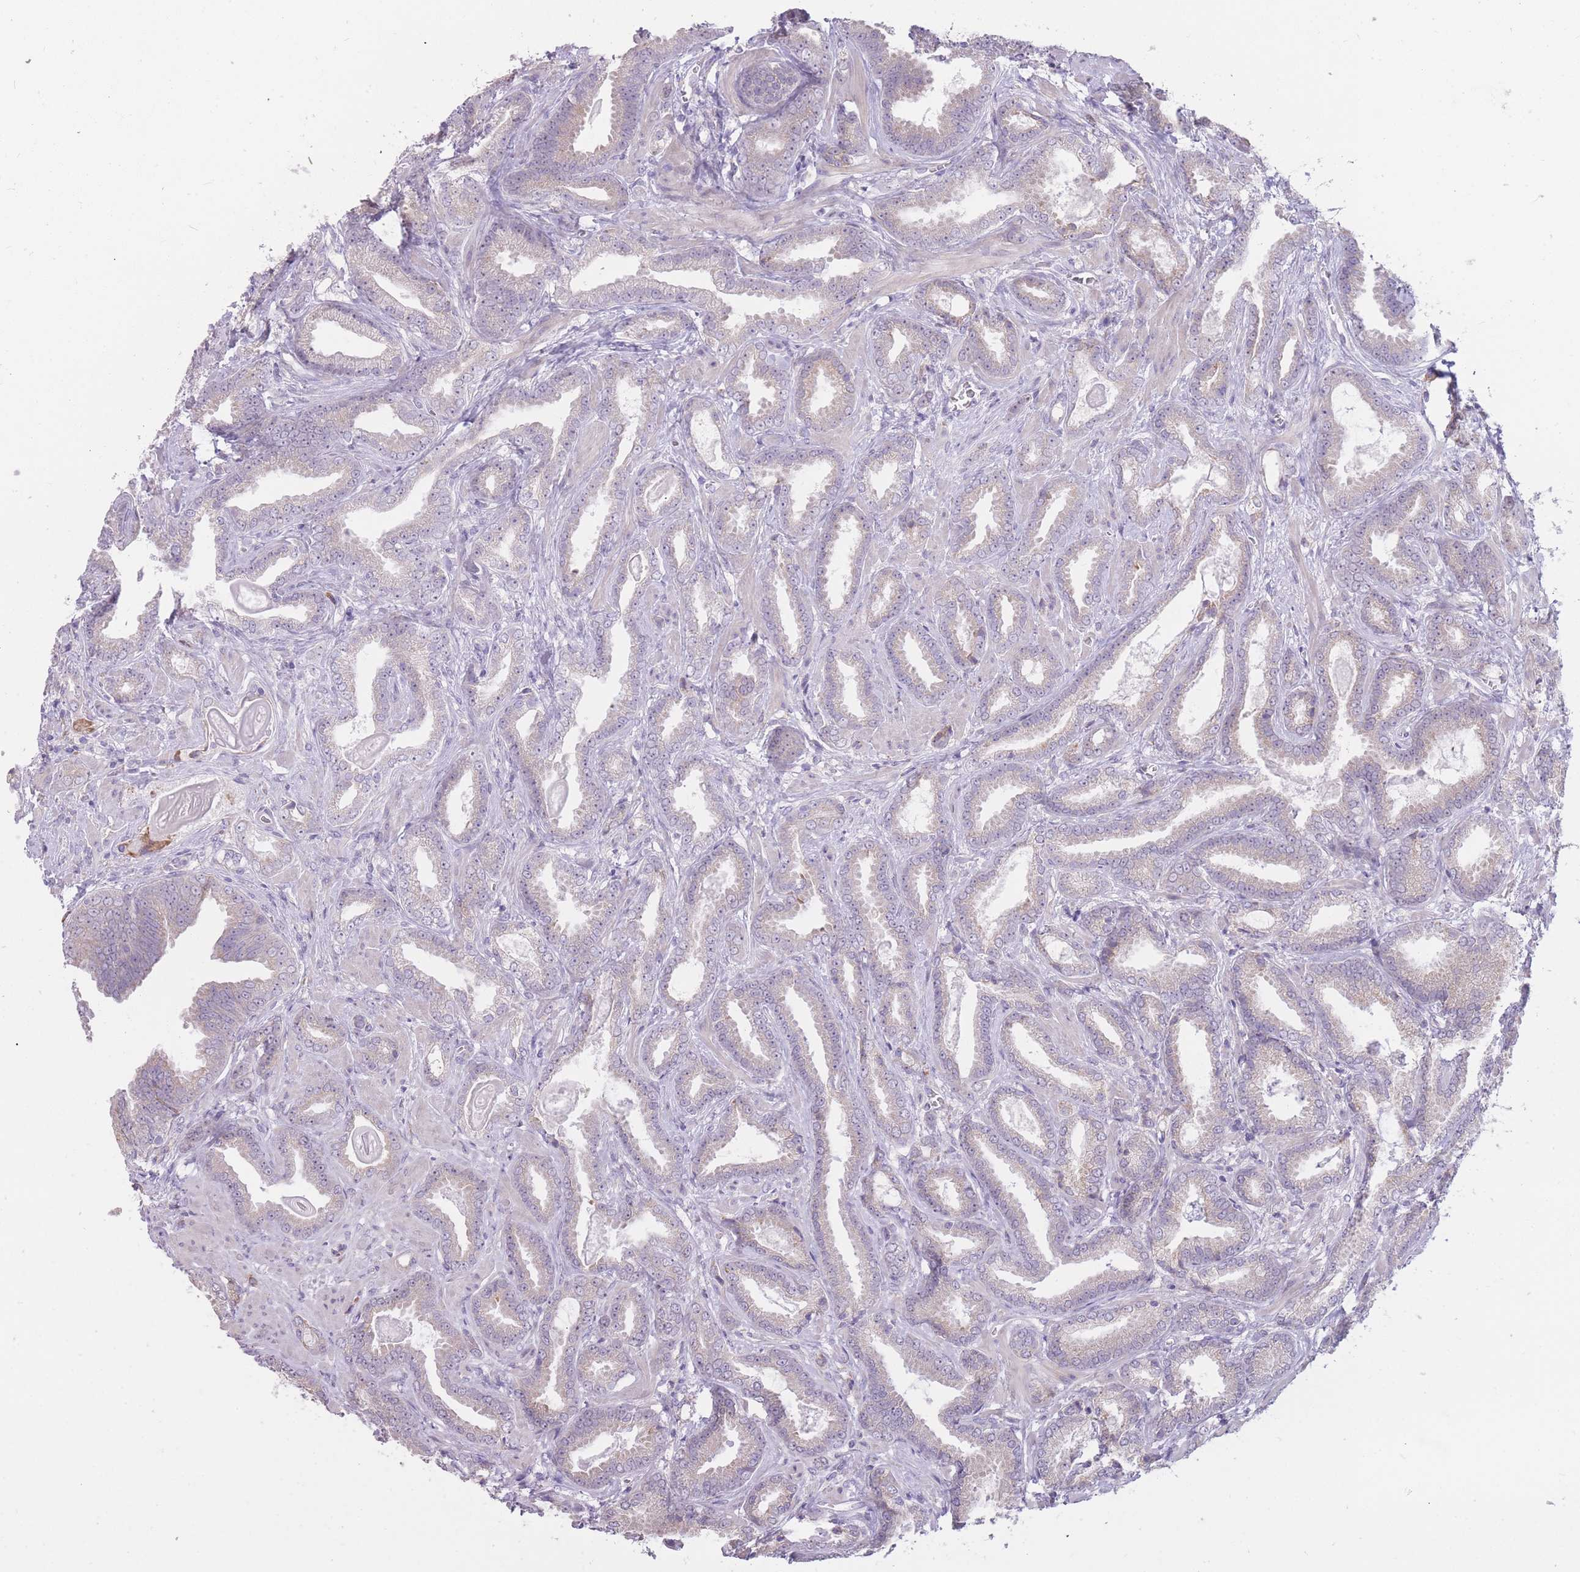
{"staining": {"intensity": "negative", "quantity": "none", "location": "none"}, "tissue": "prostate cancer", "cell_type": "Tumor cells", "image_type": "cancer", "snomed": [{"axis": "morphology", "description": "Adenocarcinoma, Low grade"}, {"axis": "topography", "description": "Prostate"}], "caption": "There is no significant expression in tumor cells of prostate low-grade adenocarcinoma.", "gene": "TRAPPC5", "patient": {"sex": "male", "age": 62}}